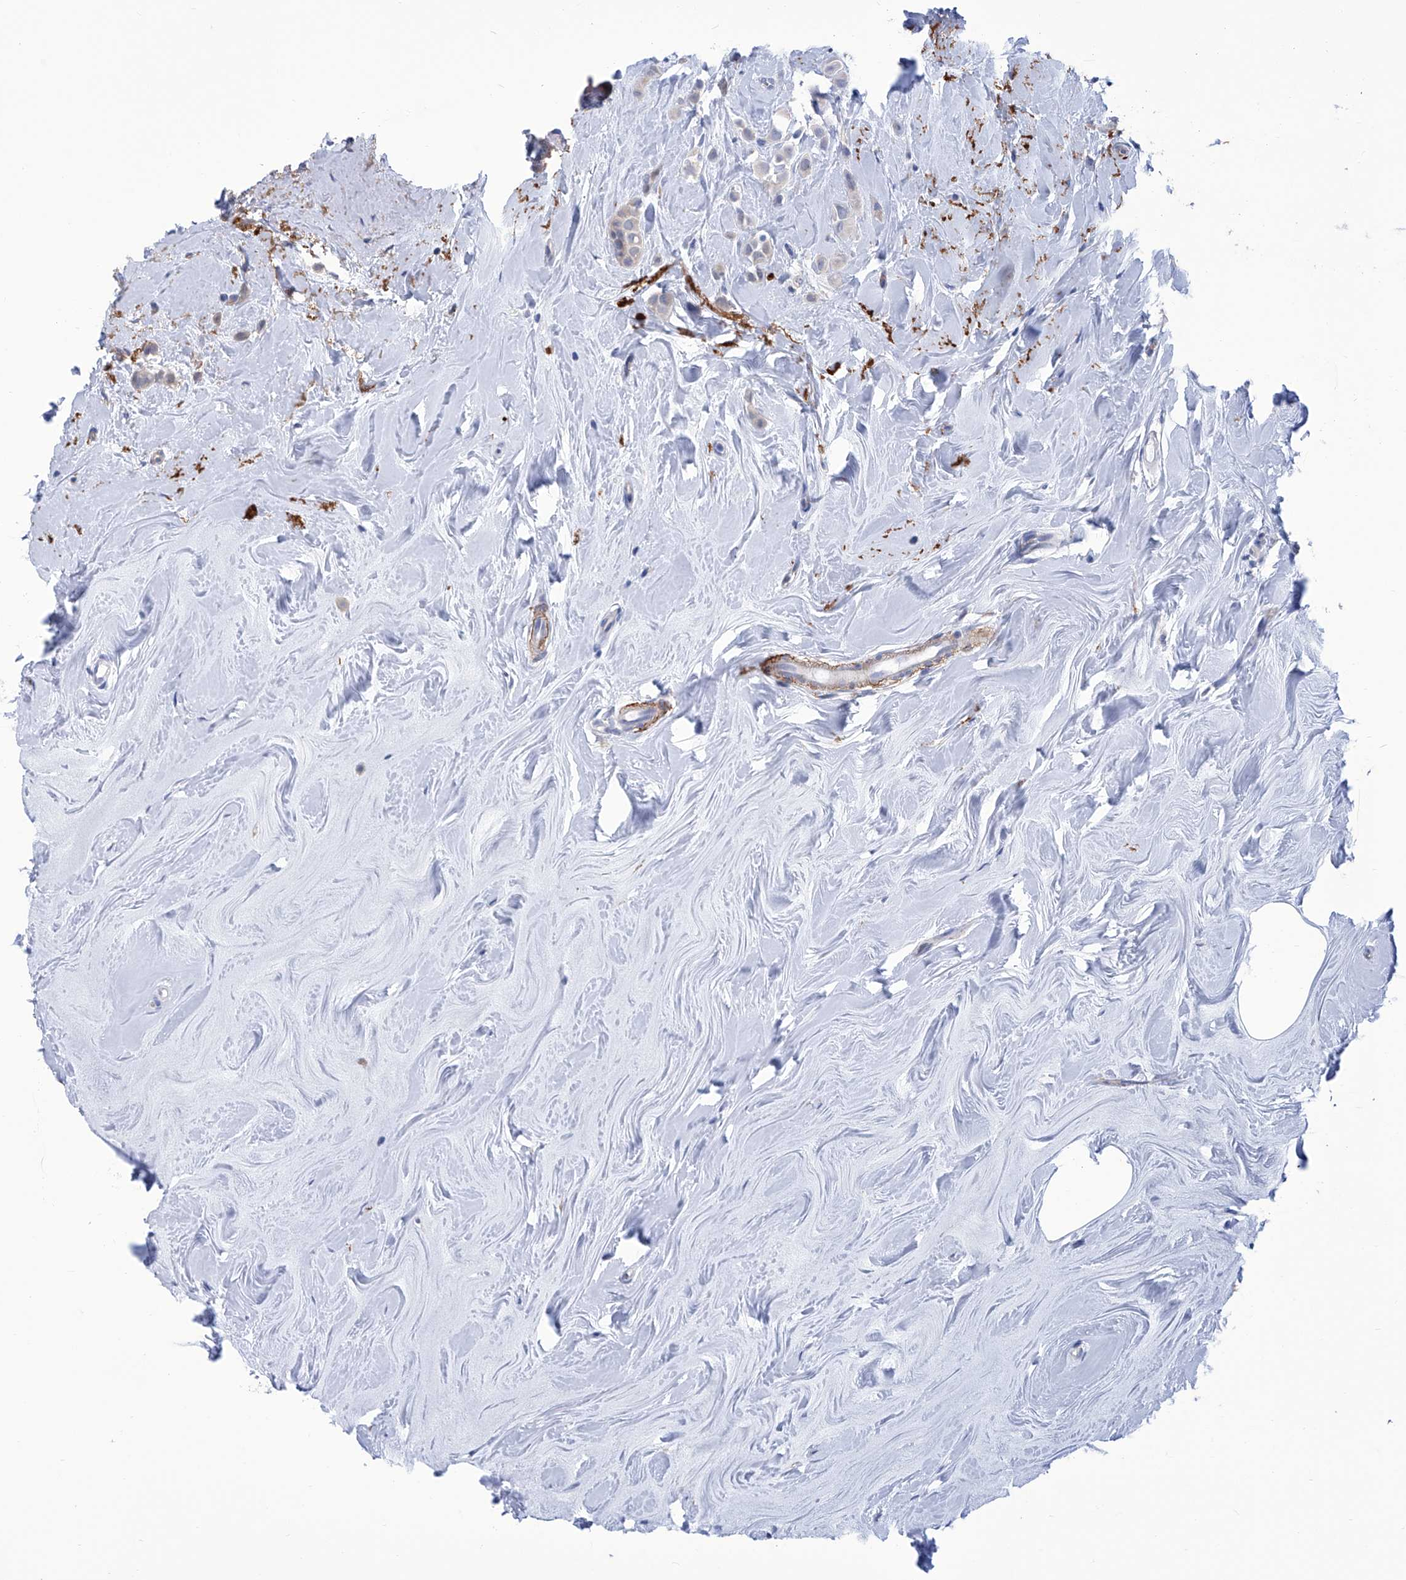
{"staining": {"intensity": "weak", "quantity": "<25%", "location": "cytoplasmic/membranous"}, "tissue": "breast cancer", "cell_type": "Tumor cells", "image_type": "cancer", "snomed": [{"axis": "morphology", "description": "Lobular carcinoma"}, {"axis": "topography", "description": "Breast"}], "caption": "This is a histopathology image of immunohistochemistry staining of breast cancer, which shows no expression in tumor cells.", "gene": "SMS", "patient": {"sex": "female", "age": 47}}